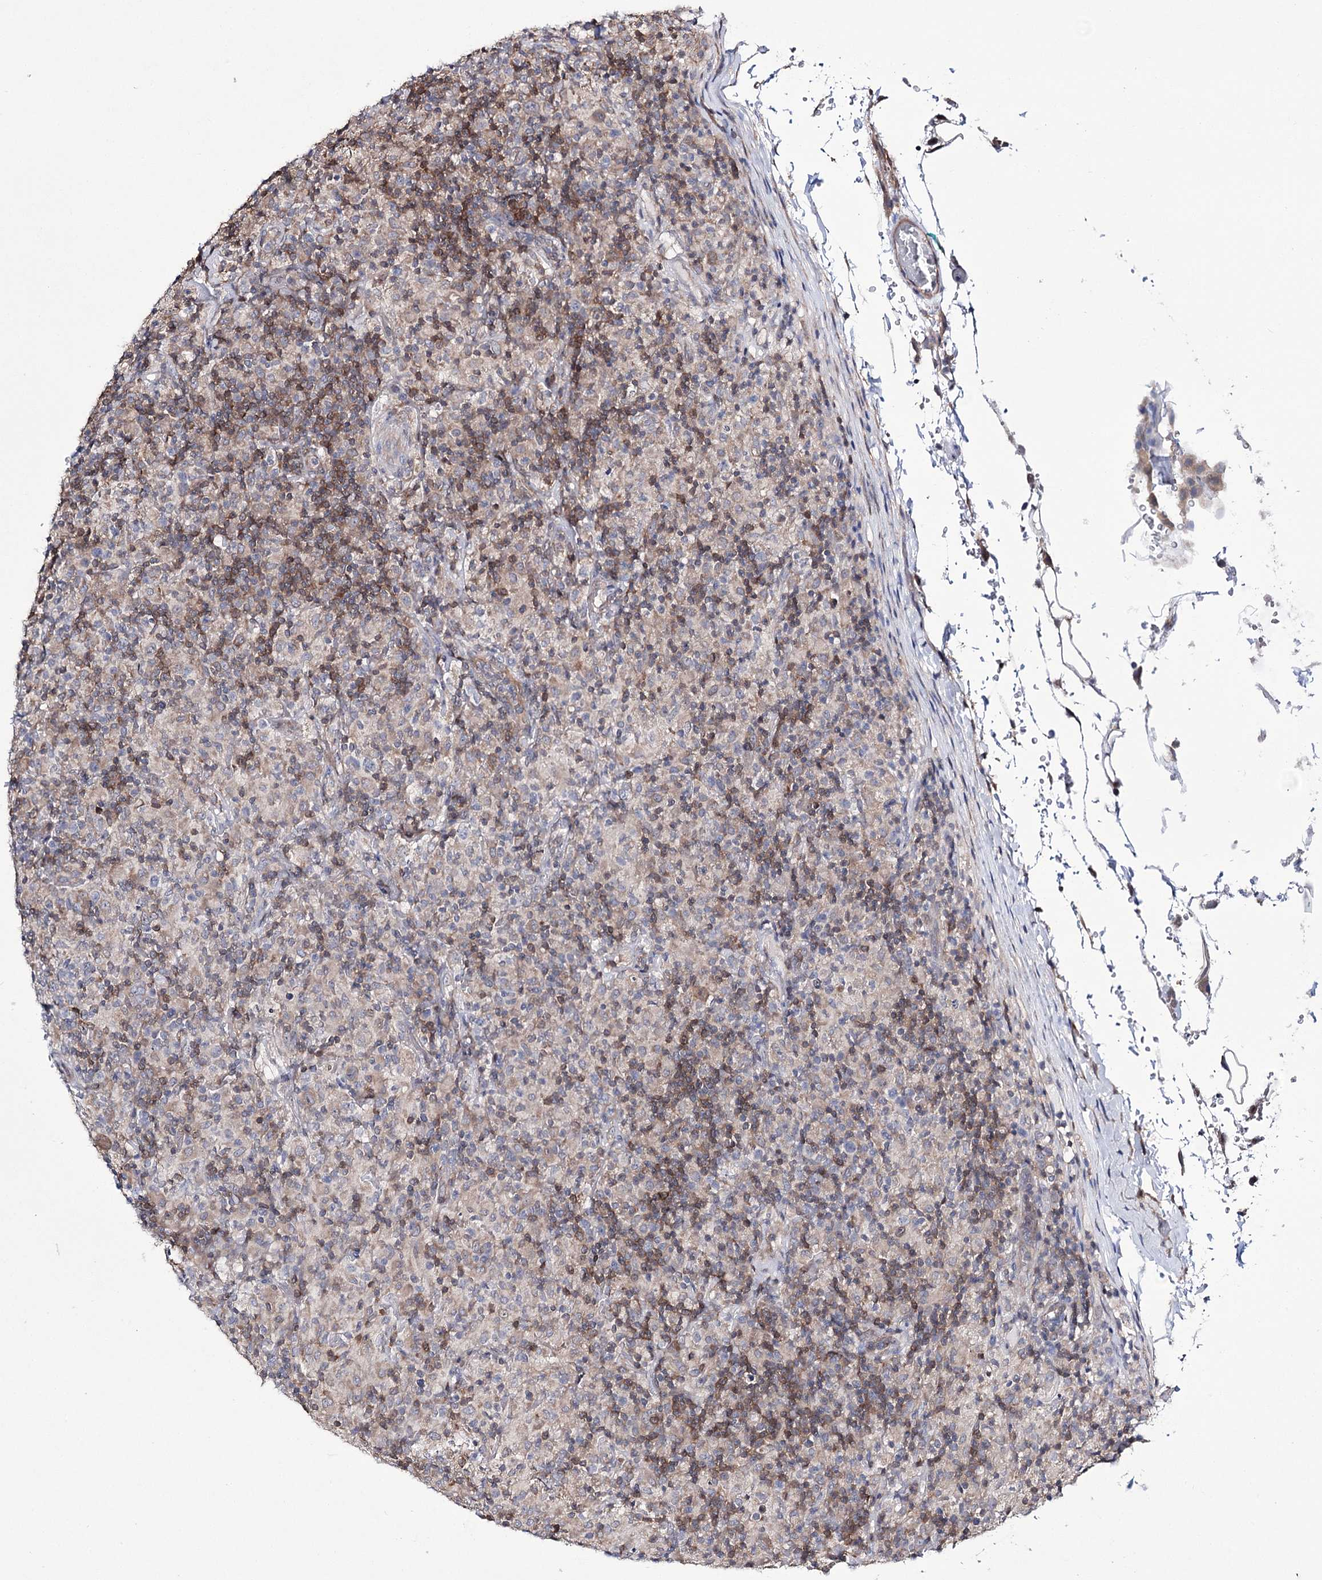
{"staining": {"intensity": "weak", "quantity": "25%-75%", "location": "cytoplasmic/membranous"}, "tissue": "lymphoma", "cell_type": "Tumor cells", "image_type": "cancer", "snomed": [{"axis": "morphology", "description": "Hodgkin's disease, NOS"}, {"axis": "topography", "description": "Lymph node"}], "caption": "Immunohistochemistry (IHC) of human Hodgkin's disease exhibits low levels of weak cytoplasmic/membranous staining in approximately 25%-75% of tumor cells.", "gene": "PTER", "patient": {"sex": "male", "age": 70}}